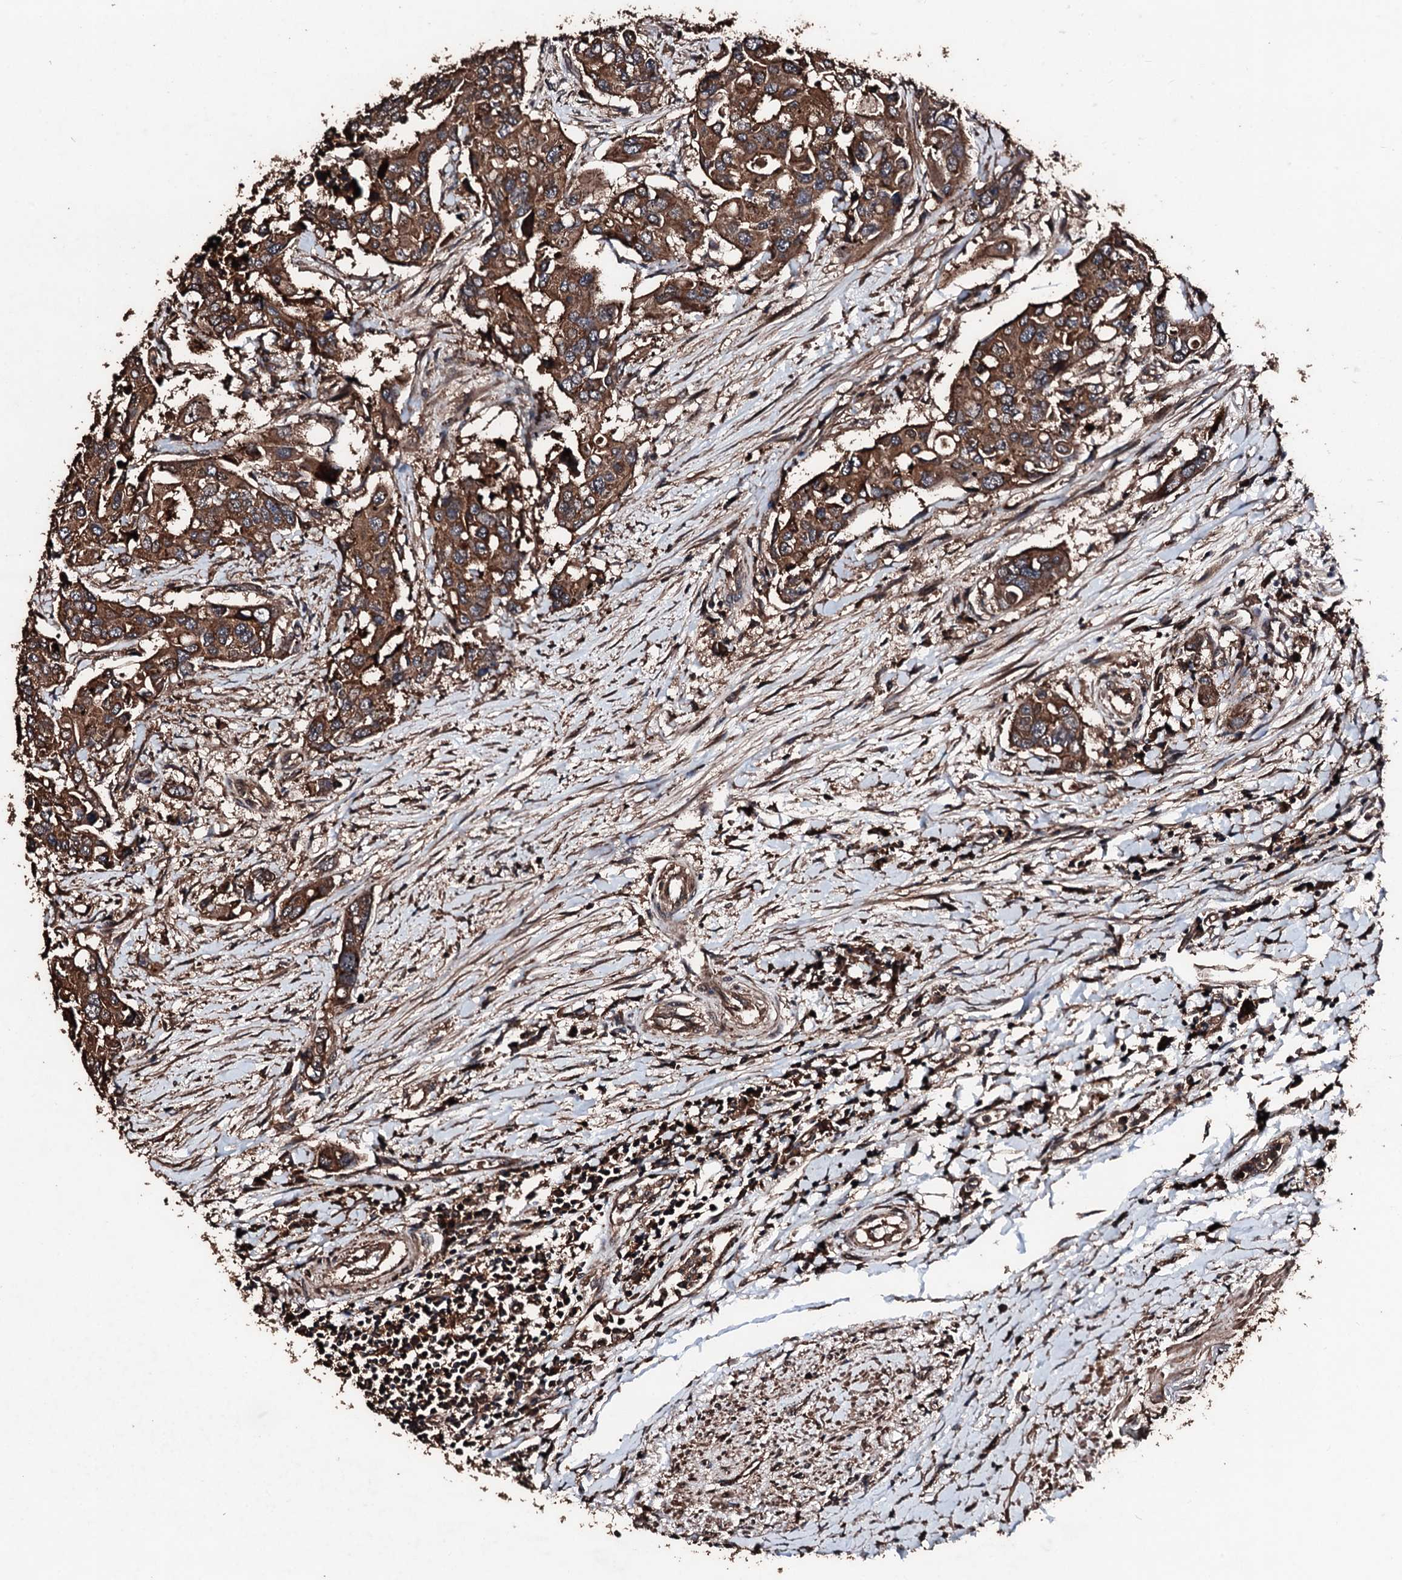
{"staining": {"intensity": "strong", "quantity": ">75%", "location": "cytoplasmic/membranous"}, "tissue": "colorectal cancer", "cell_type": "Tumor cells", "image_type": "cancer", "snomed": [{"axis": "morphology", "description": "Adenocarcinoma, NOS"}, {"axis": "topography", "description": "Colon"}], "caption": "This histopathology image exhibits colorectal adenocarcinoma stained with immunohistochemistry (IHC) to label a protein in brown. The cytoplasmic/membranous of tumor cells show strong positivity for the protein. Nuclei are counter-stained blue.", "gene": "KIF18A", "patient": {"sex": "male", "age": 77}}